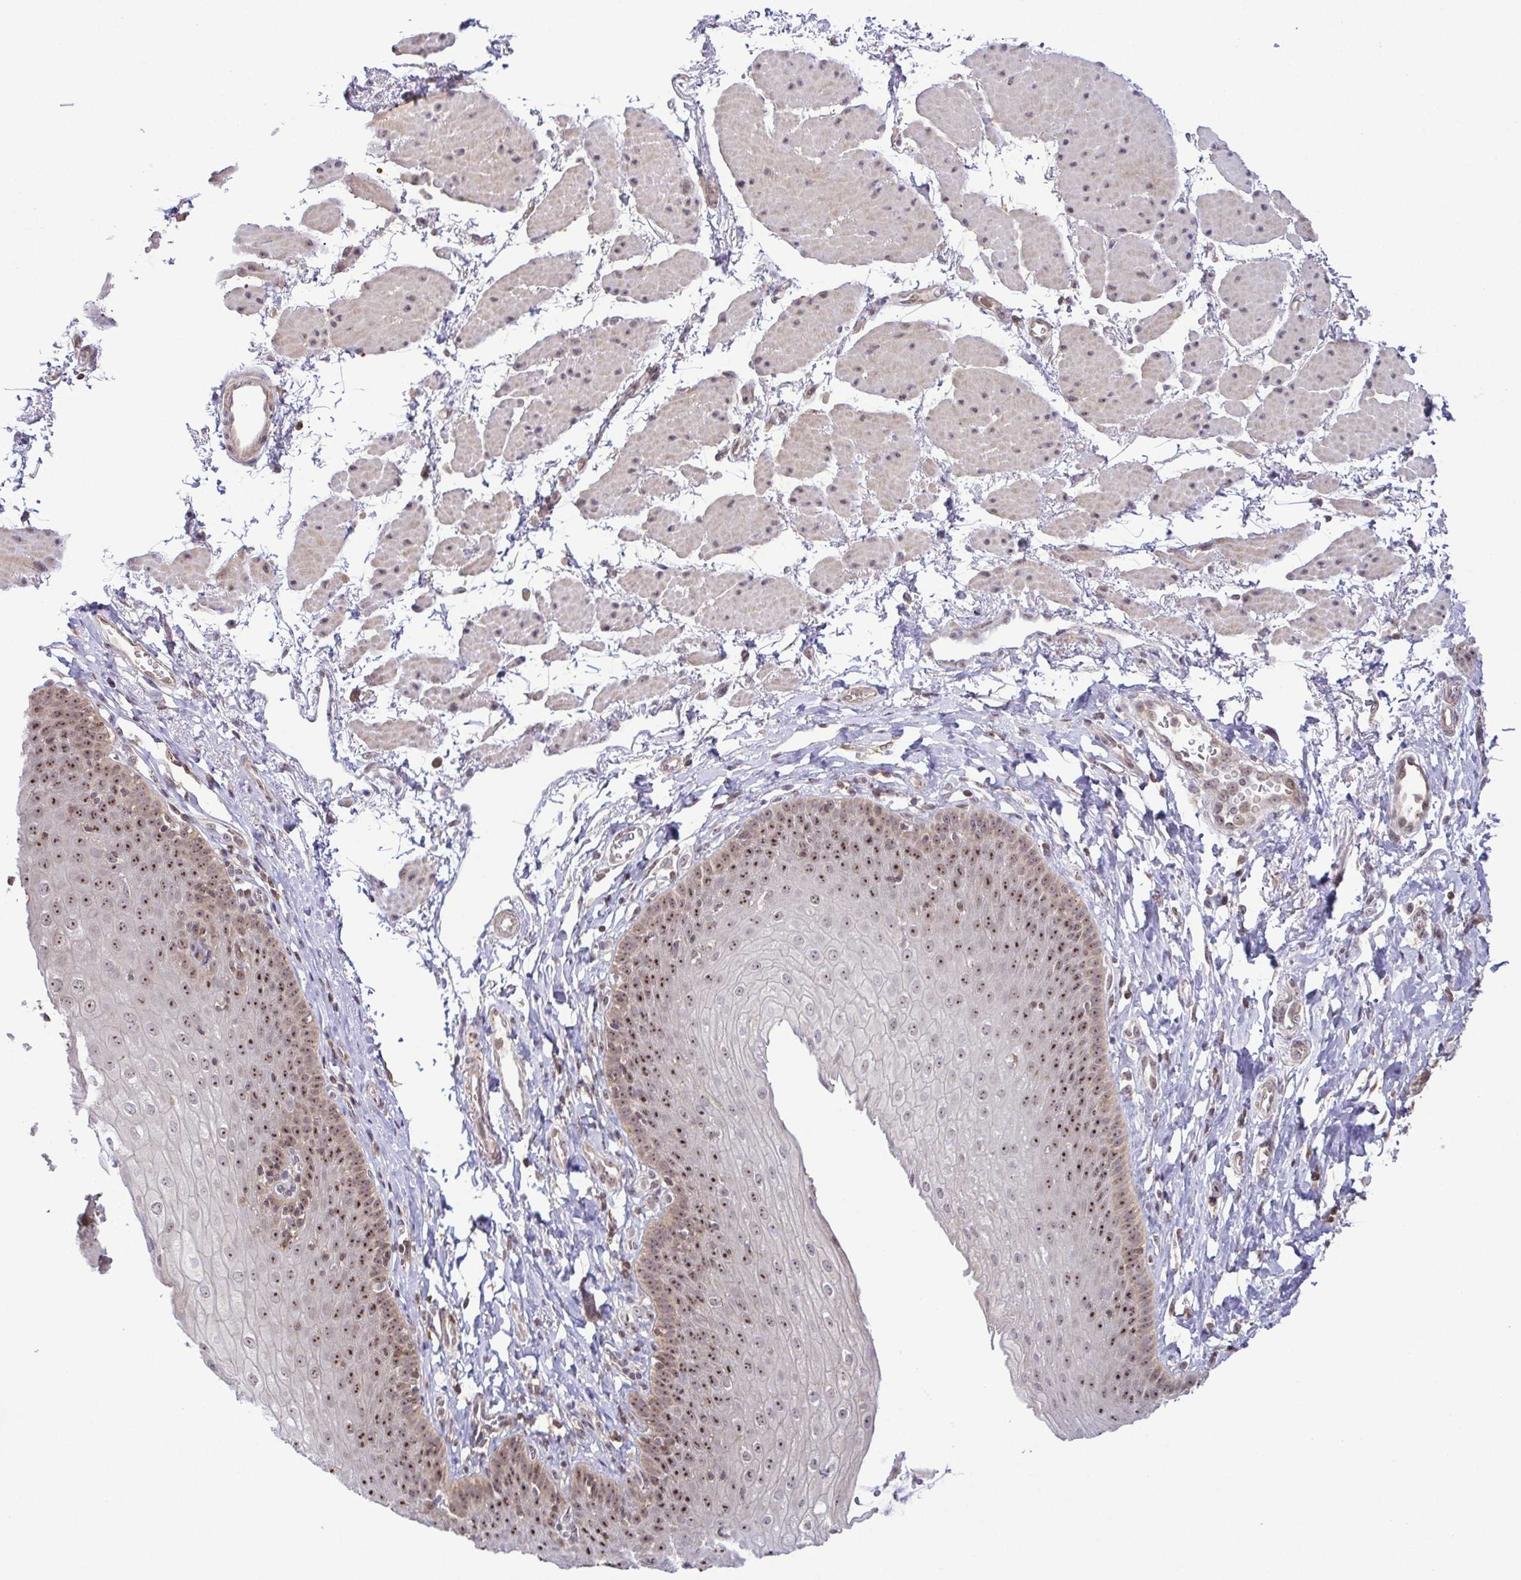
{"staining": {"intensity": "moderate", "quantity": ">75%", "location": "nuclear"}, "tissue": "esophagus", "cell_type": "Squamous epithelial cells", "image_type": "normal", "snomed": [{"axis": "morphology", "description": "Normal tissue, NOS"}, {"axis": "topography", "description": "Esophagus"}], "caption": "Unremarkable esophagus displays moderate nuclear expression in about >75% of squamous epithelial cells, visualized by immunohistochemistry.", "gene": "RSL24D1", "patient": {"sex": "female", "age": 81}}